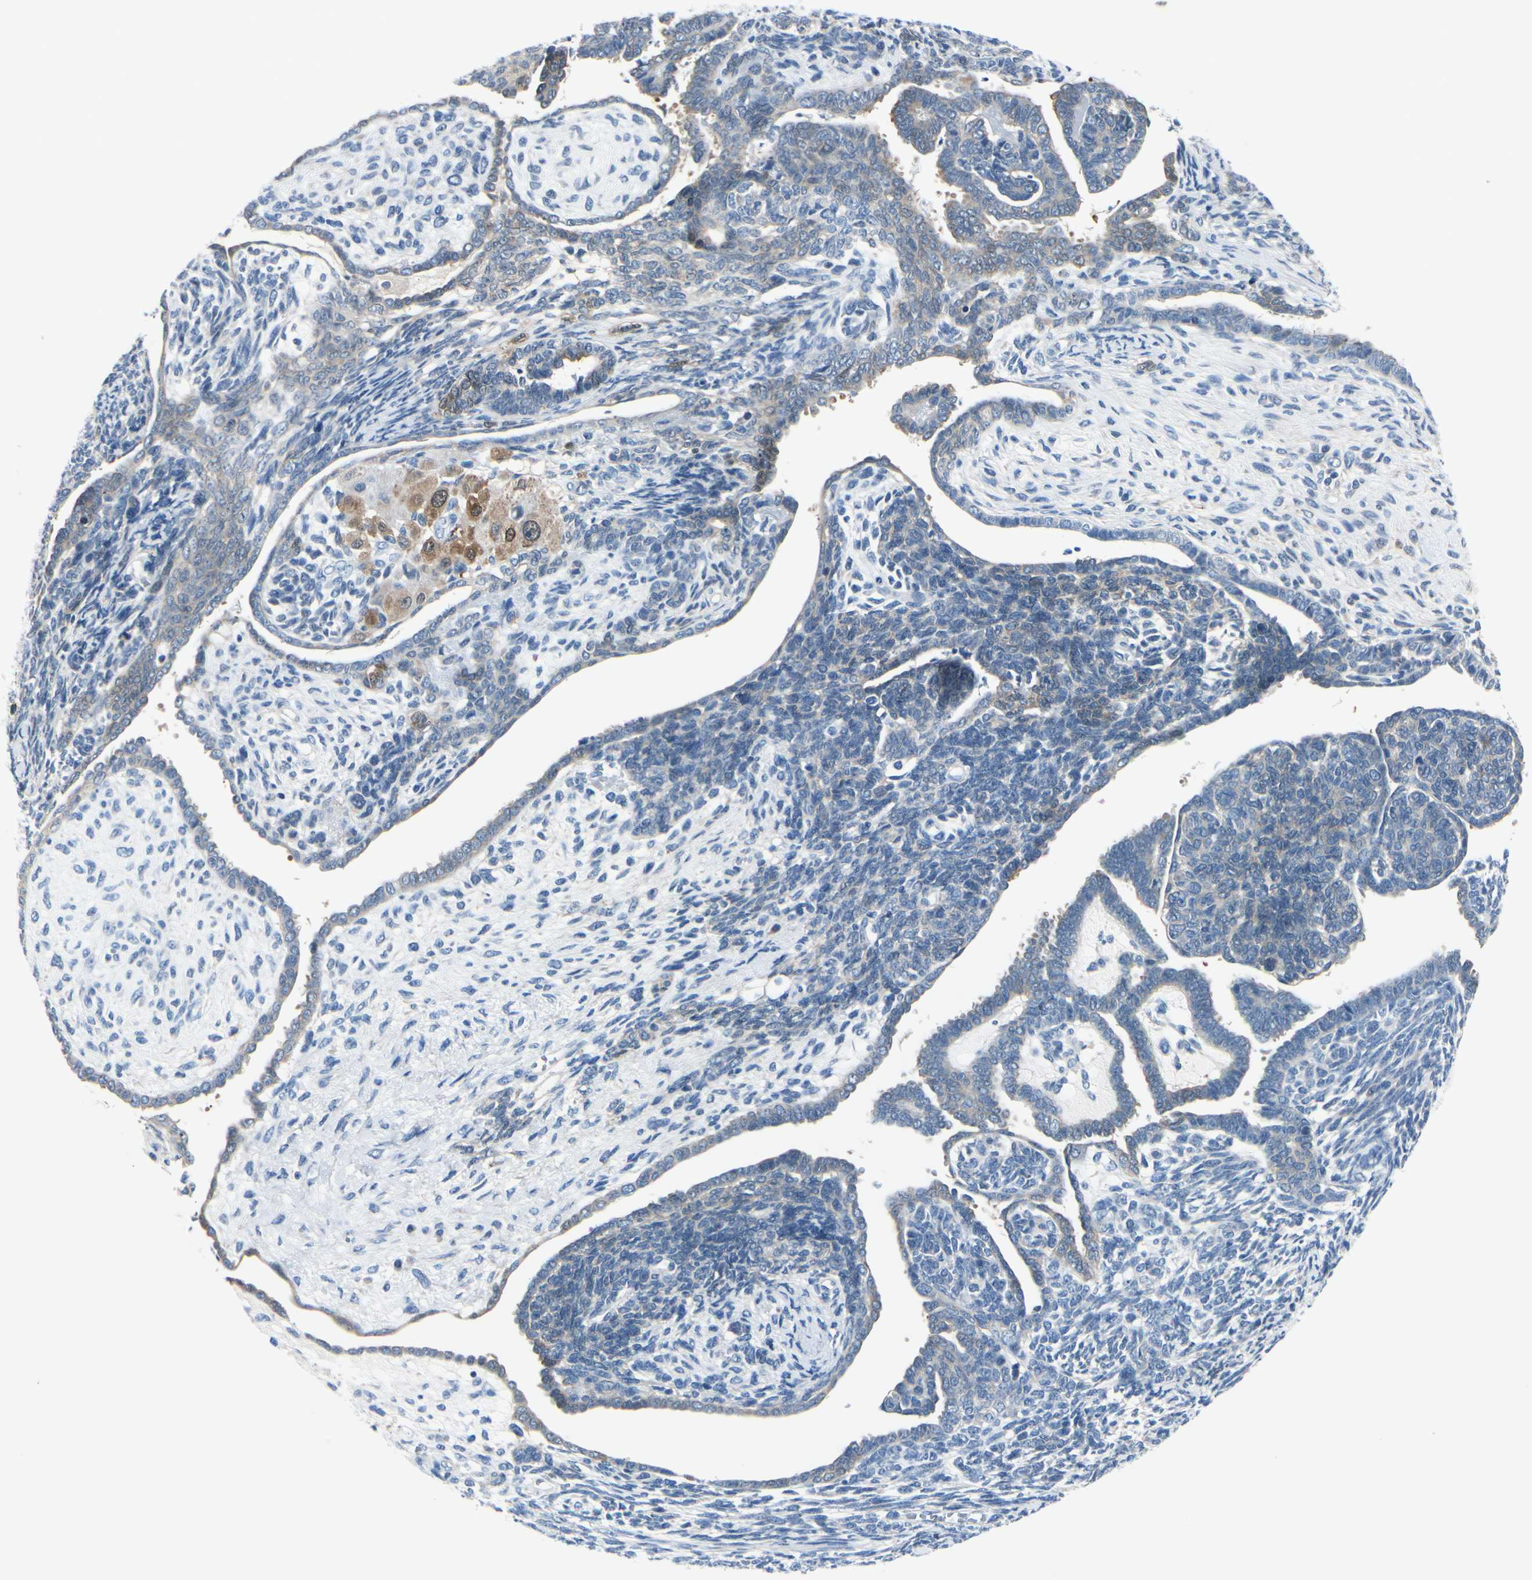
{"staining": {"intensity": "weak", "quantity": "<25%", "location": "cytoplasmic/membranous"}, "tissue": "endometrial cancer", "cell_type": "Tumor cells", "image_type": "cancer", "snomed": [{"axis": "morphology", "description": "Neoplasm, malignant, NOS"}, {"axis": "topography", "description": "Endometrium"}], "caption": "Immunohistochemical staining of endometrial cancer shows no significant expression in tumor cells.", "gene": "PEBP1", "patient": {"sex": "female", "age": 74}}